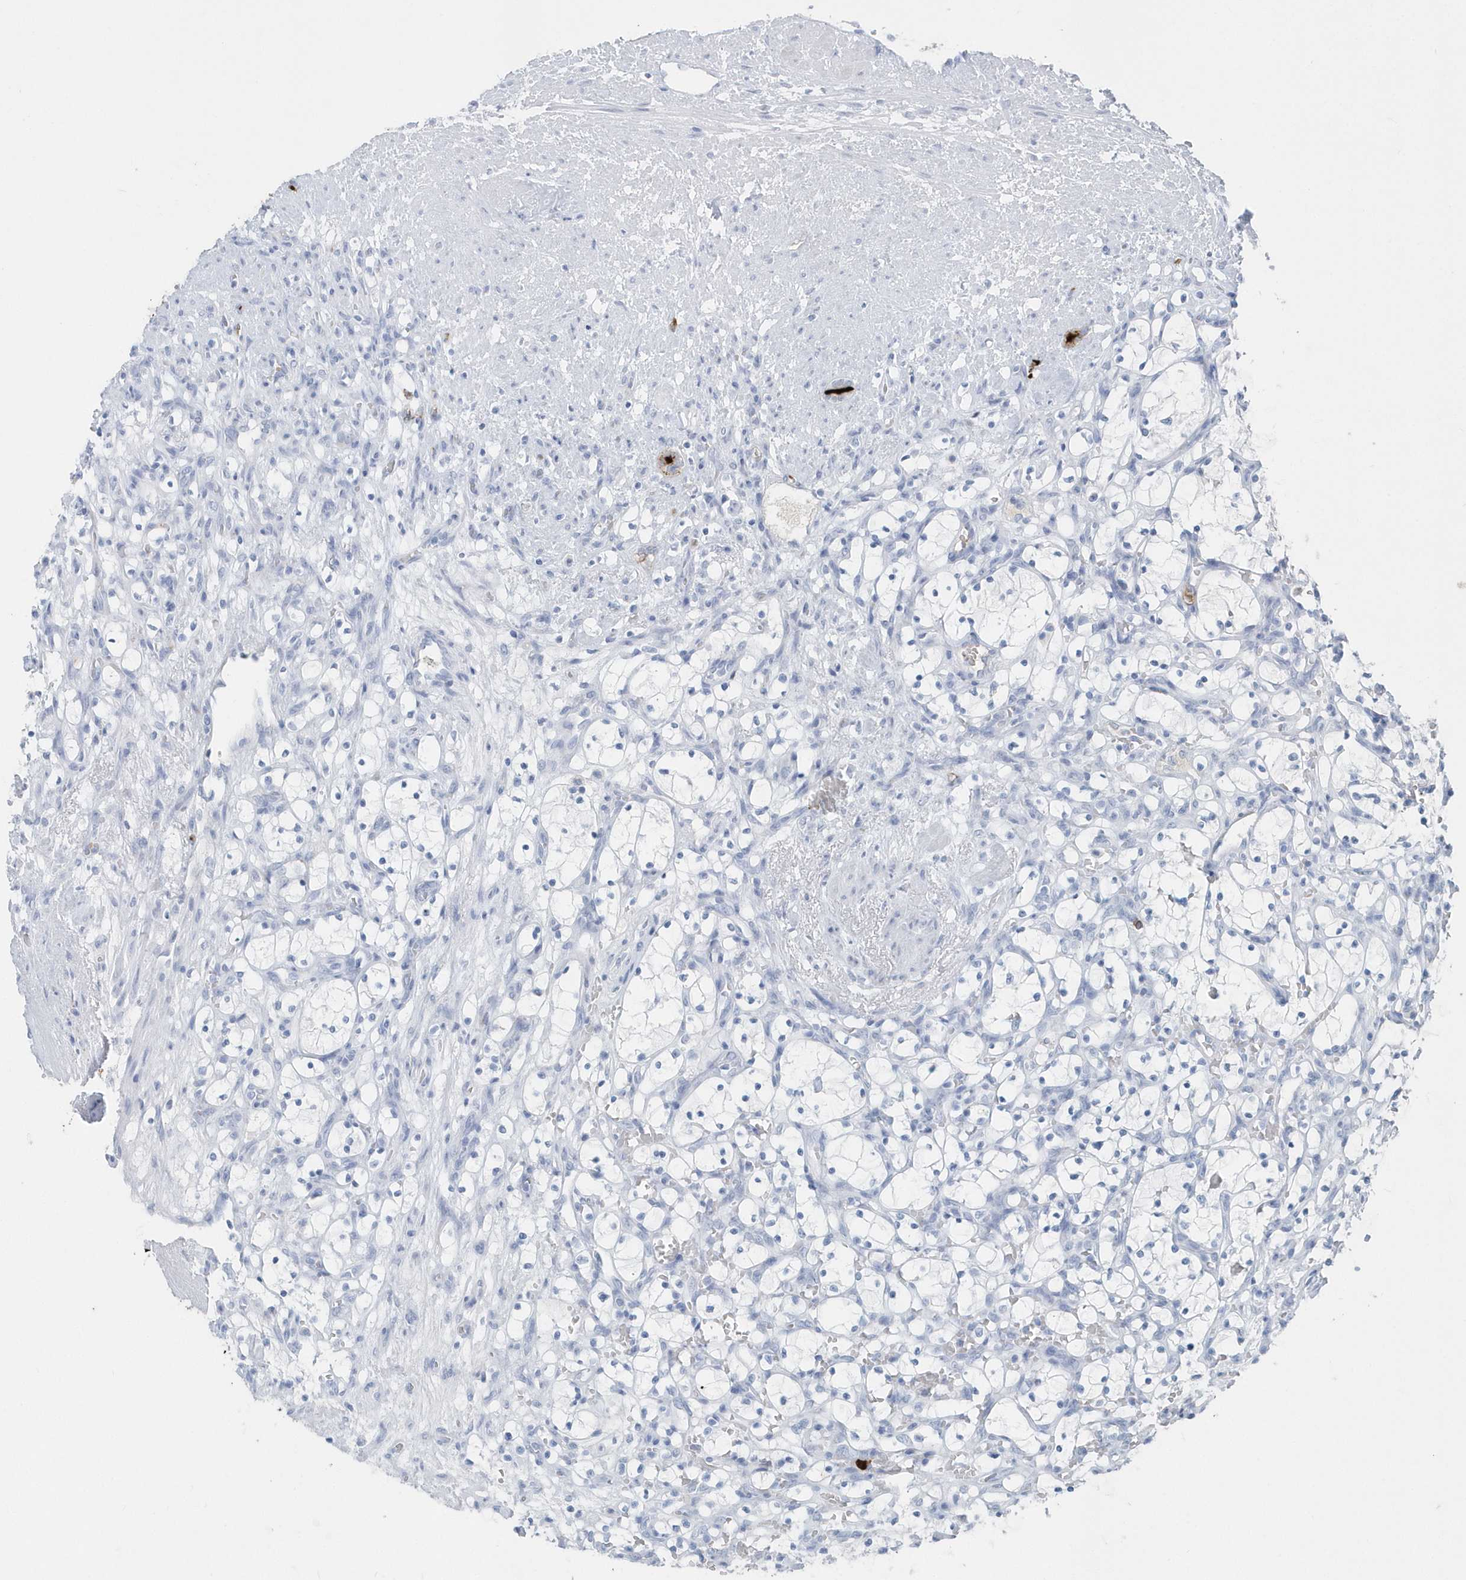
{"staining": {"intensity": "negative", "quantity": "none", "location": "none"}, "tissue": "renal cancer", "cell_type": "Tumor cells", "image_type": "cancer", "snomed": [{"axis": "morphology", "description": "Adenocarcinoma, NOS"}, {"axis": "topography", "description": "Kidney"}], "caption": "Tumor cells show no significant protein expression in renal cancer. (Immunohistochemistry, brightfield microscopy, high magnification).", "gene": "JCHAIN", "patient": {"sex": "female", "age": 69}}